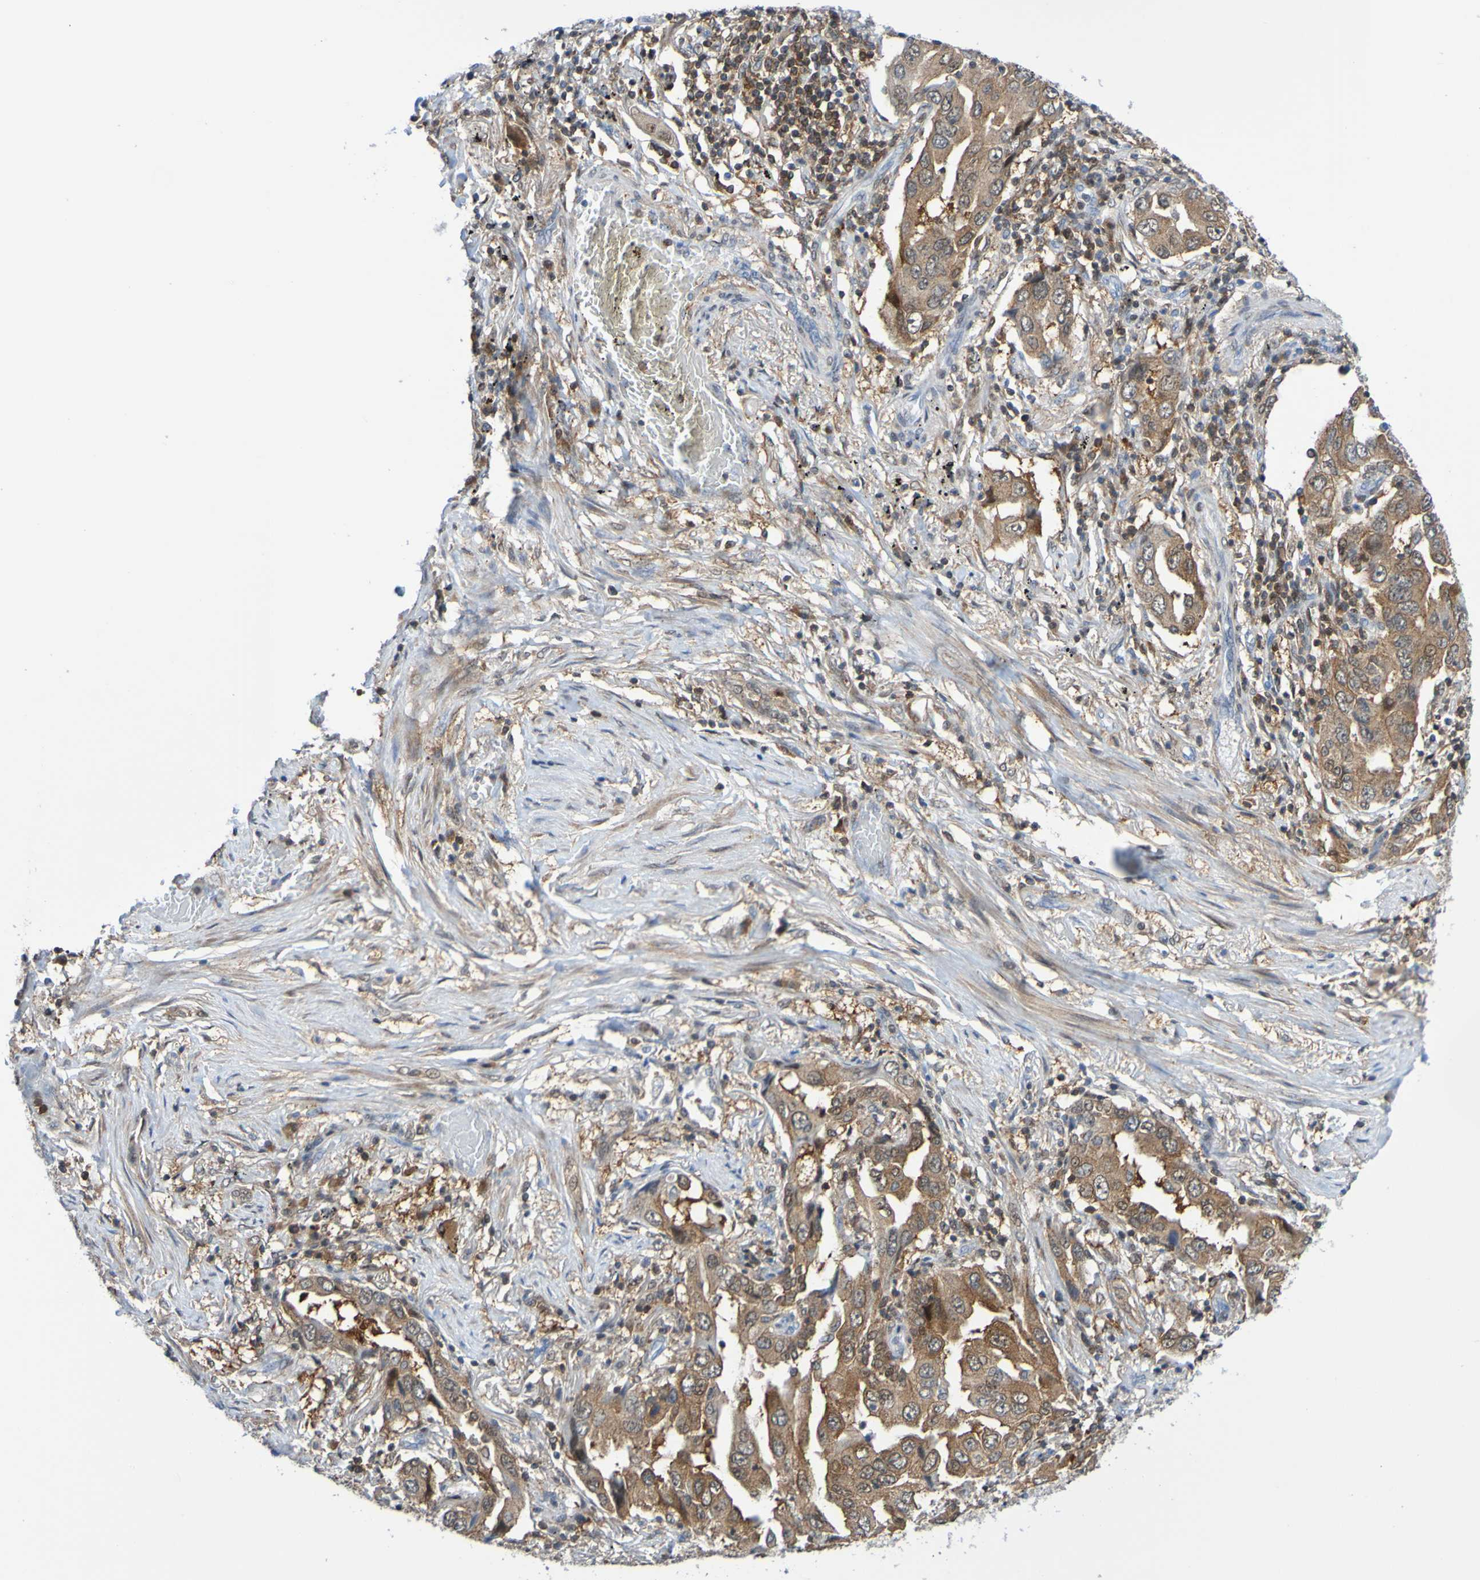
{"staining": {"intensity": "moderate", "quantity": ">75%", "location": "cytoplasmic/membranous"}, "tissue": "lung cancer", "cell_type": "Tumor cells", "image_type": "cancer", "snomed": [{"axis": "morphology", "description": "Adenocarcinoma, NOS"}, {"axis": "topography", "description": "Lung"}], "caption": "Lung cancer tissue exhibits moderate cytoplasmic/membranous expression in approximately >75% of tumor cells", "gene": "ATIC", "patient": {"sex": "female", "age": 65}}